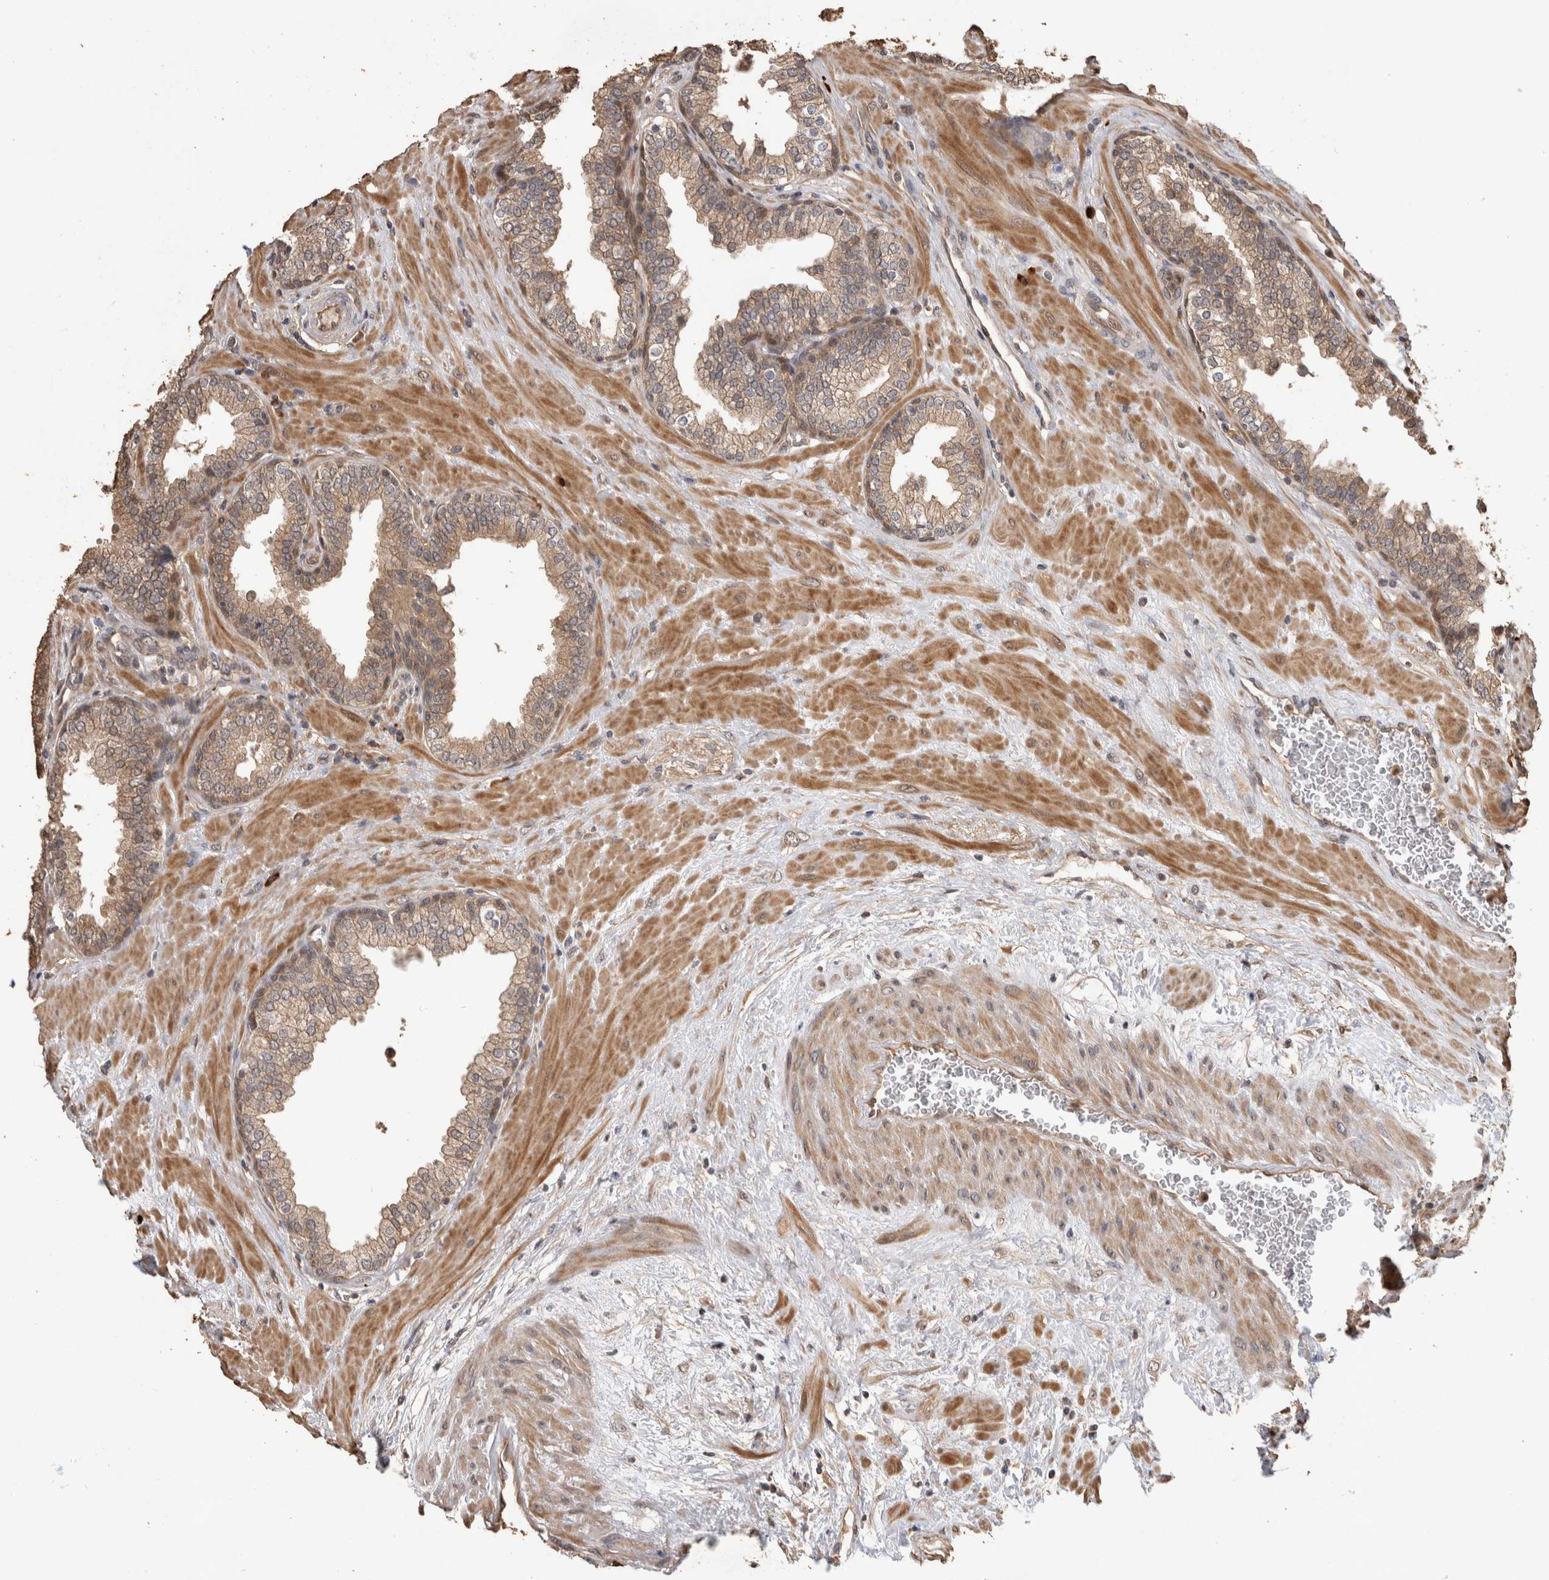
{"staining": {"intensity": "weak", "quantity": ">75%", "location": "cytoplasmic/membranous"}, "tissue": "prostate", "cell_type": "Glandular cells", "image_type": "normal", "snomed": [{"axis": "morphology", "description": "Normal tissue, NOS"}, {"axis": "topography", "description": "Prostate"}], "caption": "Weak cytoplasmic/membranous staining for a protein is identified in about >75% of glandular cells of unremarkable prostate using immunohistochemistry.", "gene": "RHPN1", "patient": {"sex": "male", "age": 51}}